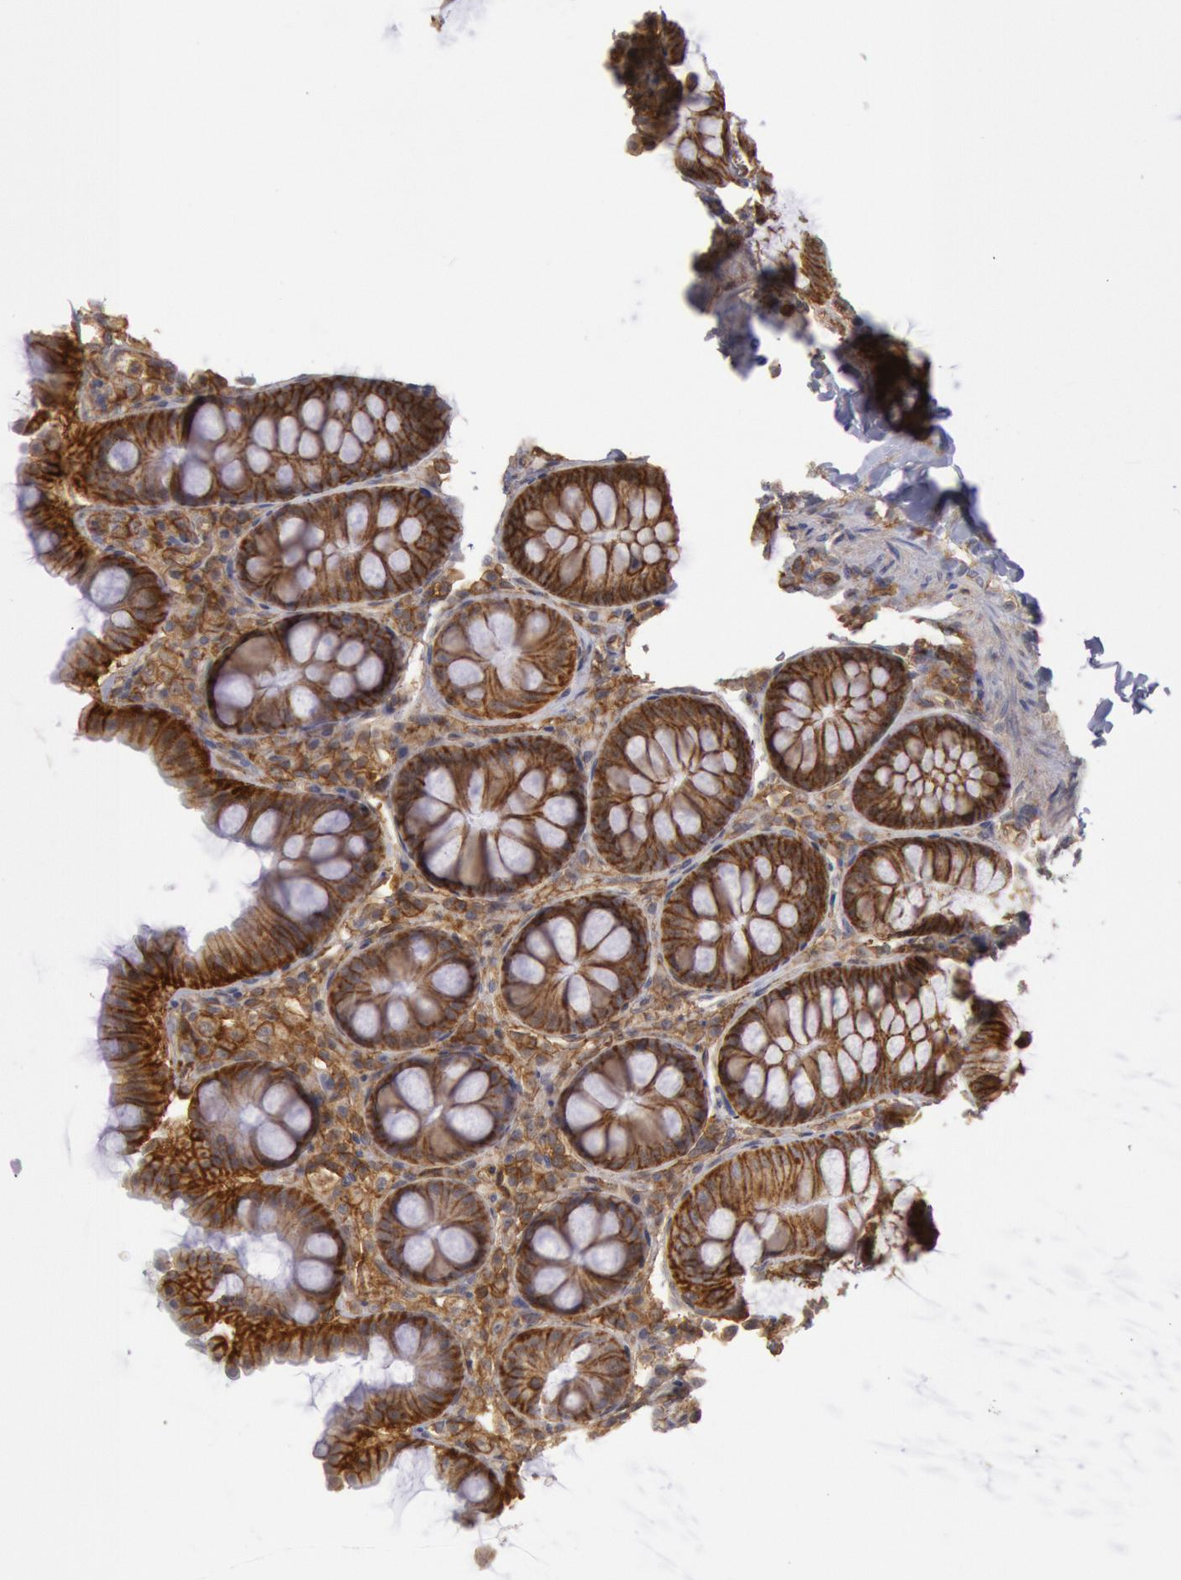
{"staining": {"intensity": "weak", "quantity": ">75%", "location": "cytoplasmic/membranous"}, "tissue": "colon", "cell_type": "Endothelial cells", "image_type": "normal", "snomed": [{"axis": "morphology", "description": "Normal tissue, NOS"}, {"axis": "topography", "description": "Colon"}], "caption": "High-magnification brightfield microscopy of benign colon stained with DAB (3,3'-diaminobenzidine) (brown) and counterstained with hematoxylin (blue). endothelial cells exhibit weak cytoplasmic/membranous positivity is present in approximately>75% of cells.", "gene": "STX4", "patient": {"sex": "female", "age": 61}}